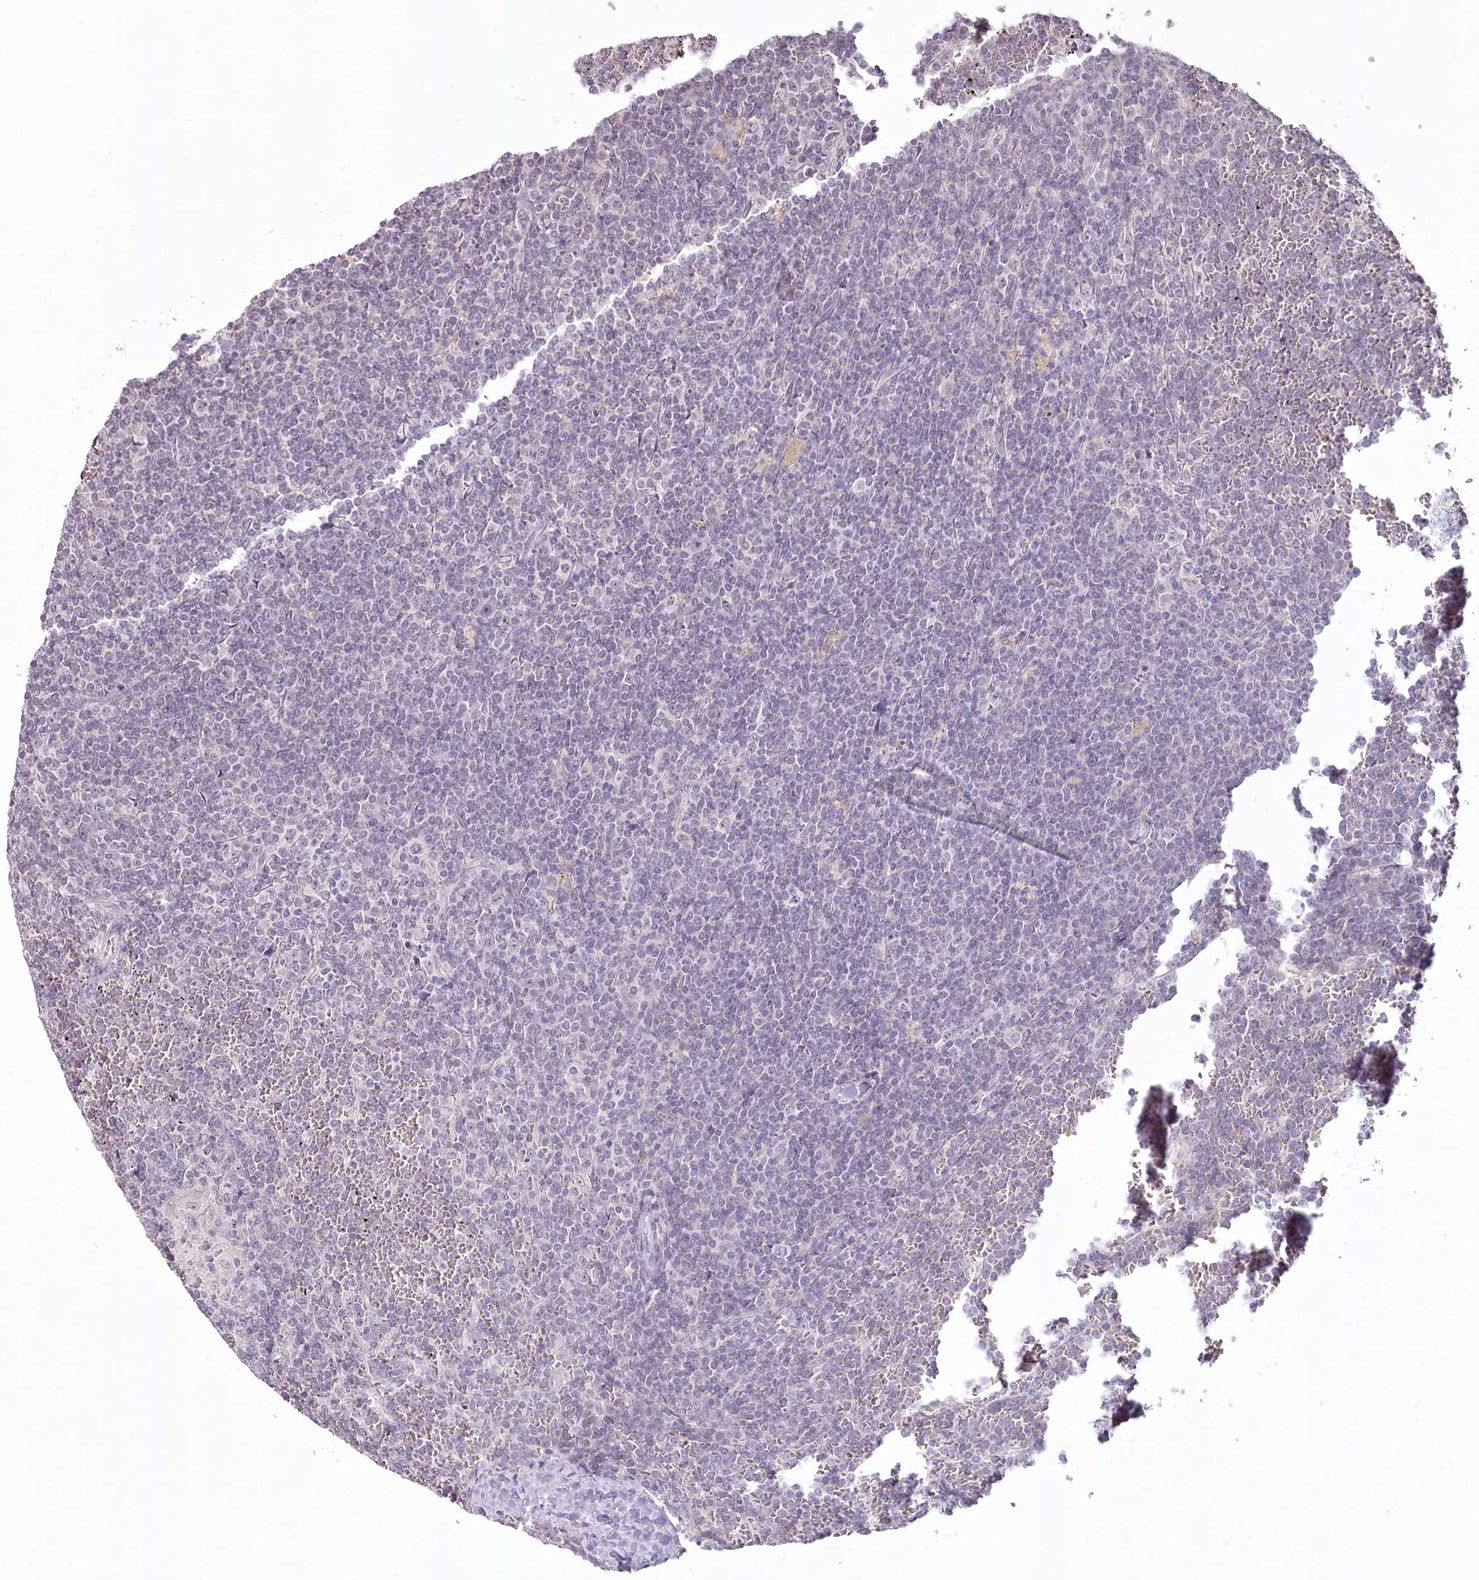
{"staining": {"intensity": "negative", "quantity": "none", "location": "none"}, "tissue": "lymphoma", "cell_type": "Tumor cells", "image_type": "cancer", "snomed": [{"axis": "morphology", "description": "Malignant lymphoma, non-Hodgkin's type, Low grade"}, {"axis": "topography", "description": "Spleen"}], "caption": "There is no significant positivity in tumor cells of malignant lymphoma, non-Hodgkin's type (low-grade).", "gene": "USP11", "patient": {"sex": "female", "age": 19}}